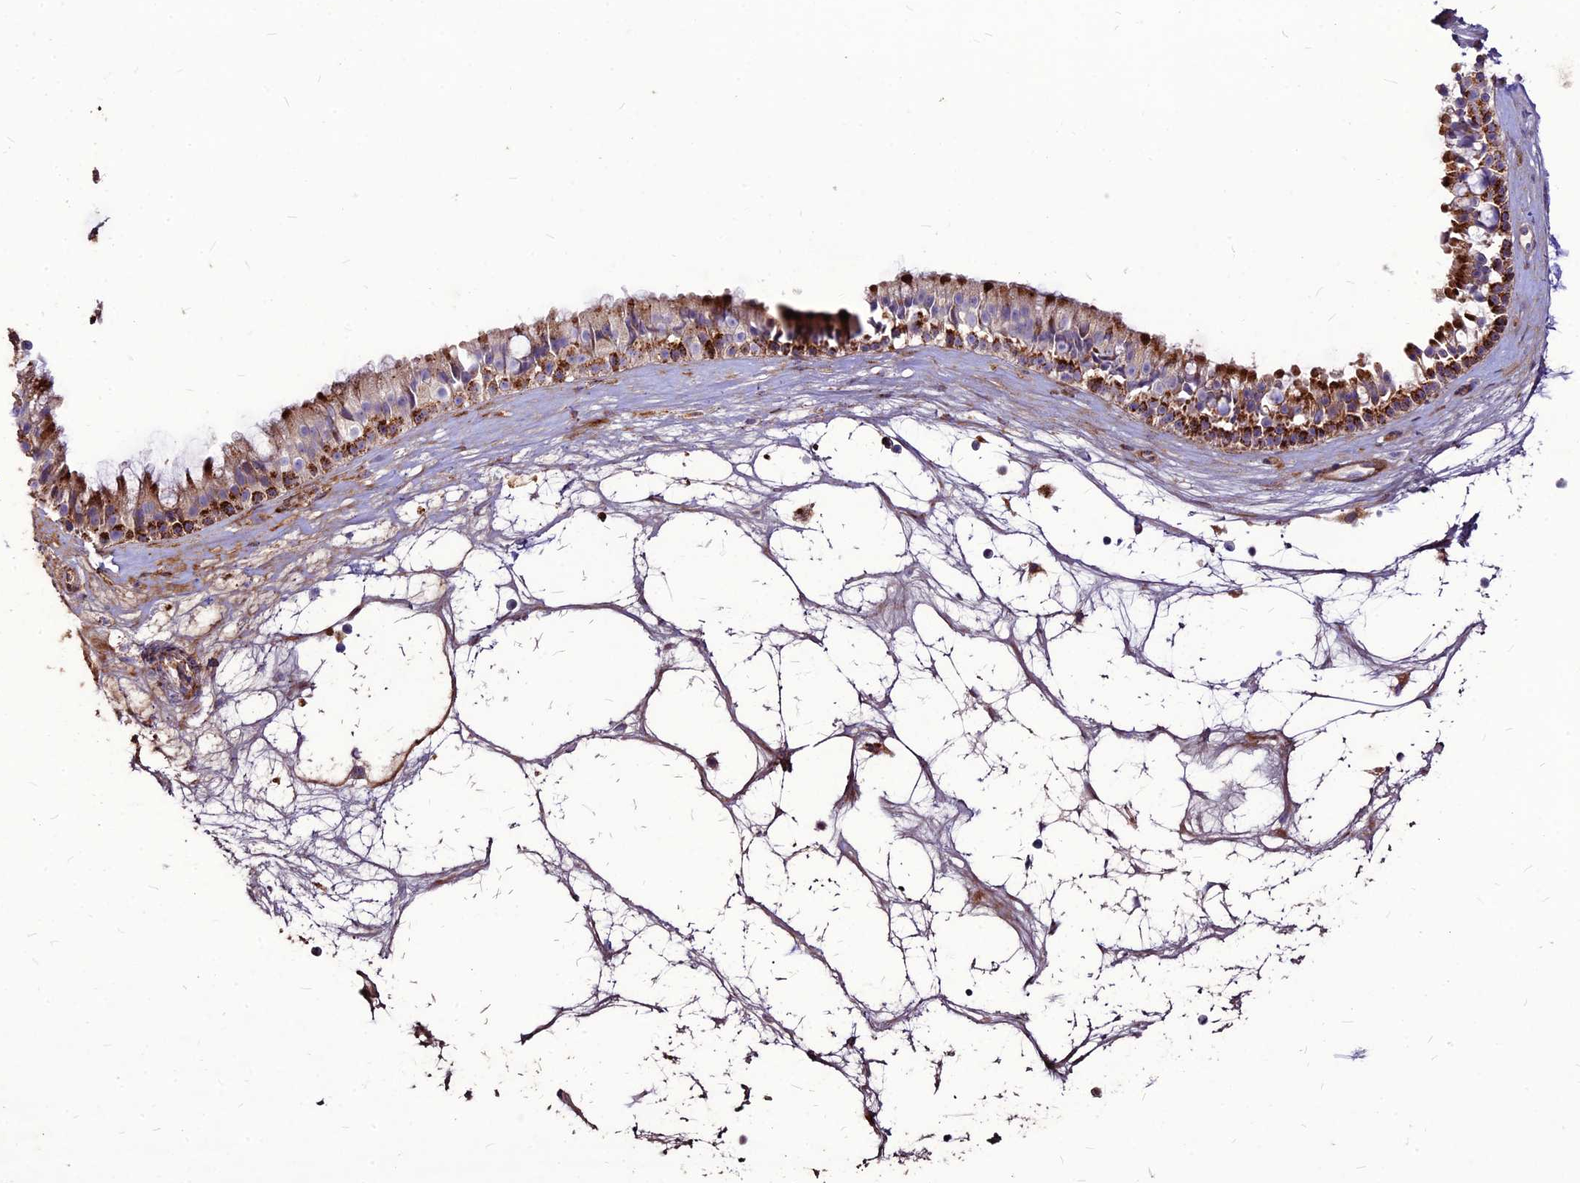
{"staining": {"intensity": "strong", "quantity": "25%-75%", "location": "cytoplasmic/membranous"}, "tissue": "nasopharynx", "cell_type": "Respiratory epithelial cells", "image_type": "normal", "snomed": [{"axis": "morphology", "description": "Normal tissue, NOS"}, {"axis": "topography", "description": "Nasopharynx"}], "caption": "A brown stain shows strong cytoplasmic/membranous staining of a protein in respiratory epithelial cells of unremarkable human nasopharynx. (DAB (3,3'-diaminobenzidine) IHC with brightfield microscopy, high magnification).", "gene": "RIMOC1", "patient": {"sex": "male", "age": 64}}